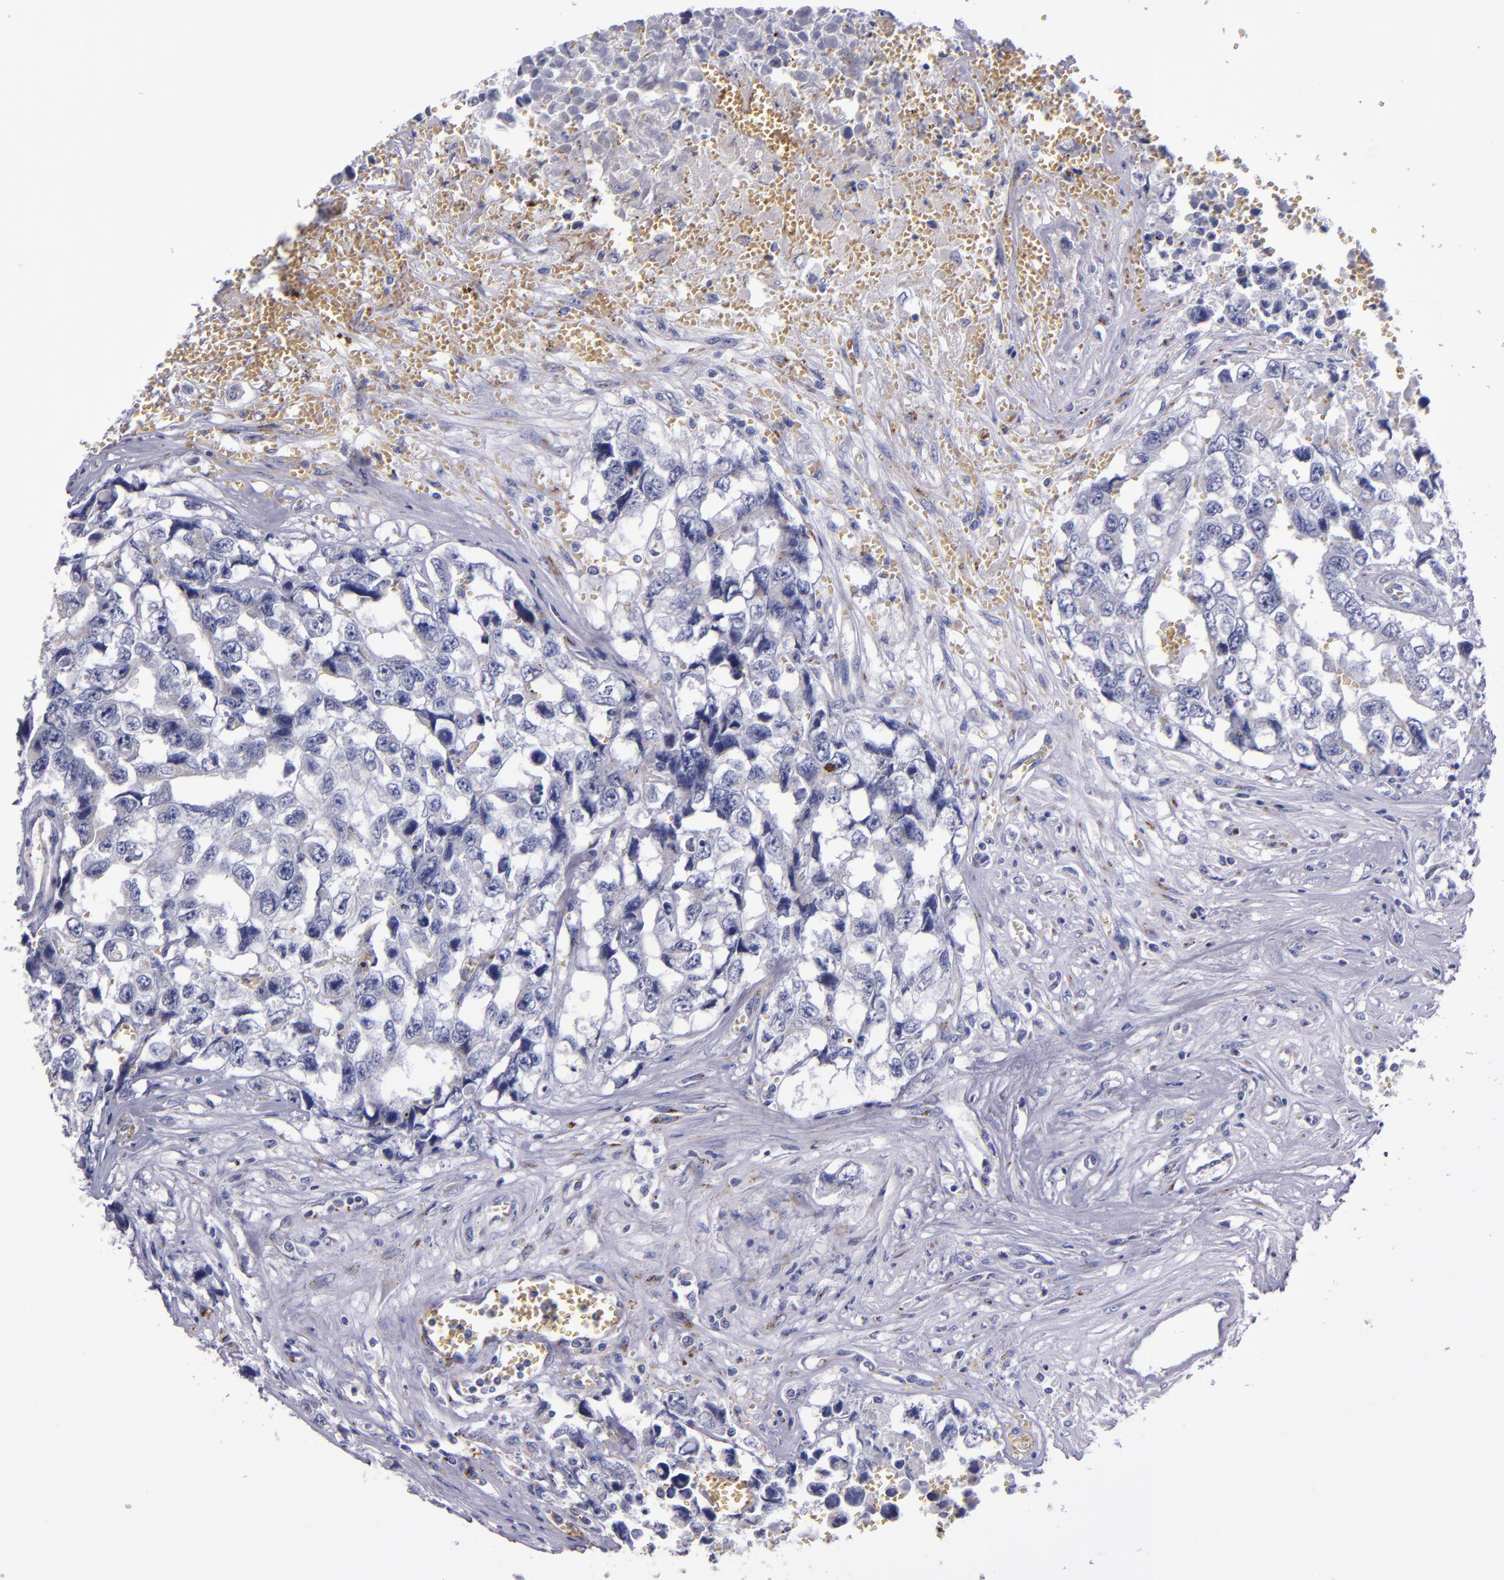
{"staining": {"intensity": "weak", "quantity": "<25%", "location": "cytoplasmic/membranous"}, "tissue": "testis cancer", "cell_type": "Tumor cells", "image_type": "cancer", "snomed": [{"axis": "morphology", "description": "Carcinoma, Embryonal, NOS"}, {"axis": "topography", "description": "Testis"}], "caption": "Histopathology image shows no significant protein expression in tumor cells of testis cancer (embryonal carcinoma). The staining is performed using DAB (3,3'-diaminobenzidine) brown chromogen with nuclei counter-stained in using hematoxylin.", "gene": "RAB41", "patient": {"sex": "male", "age": 31}}